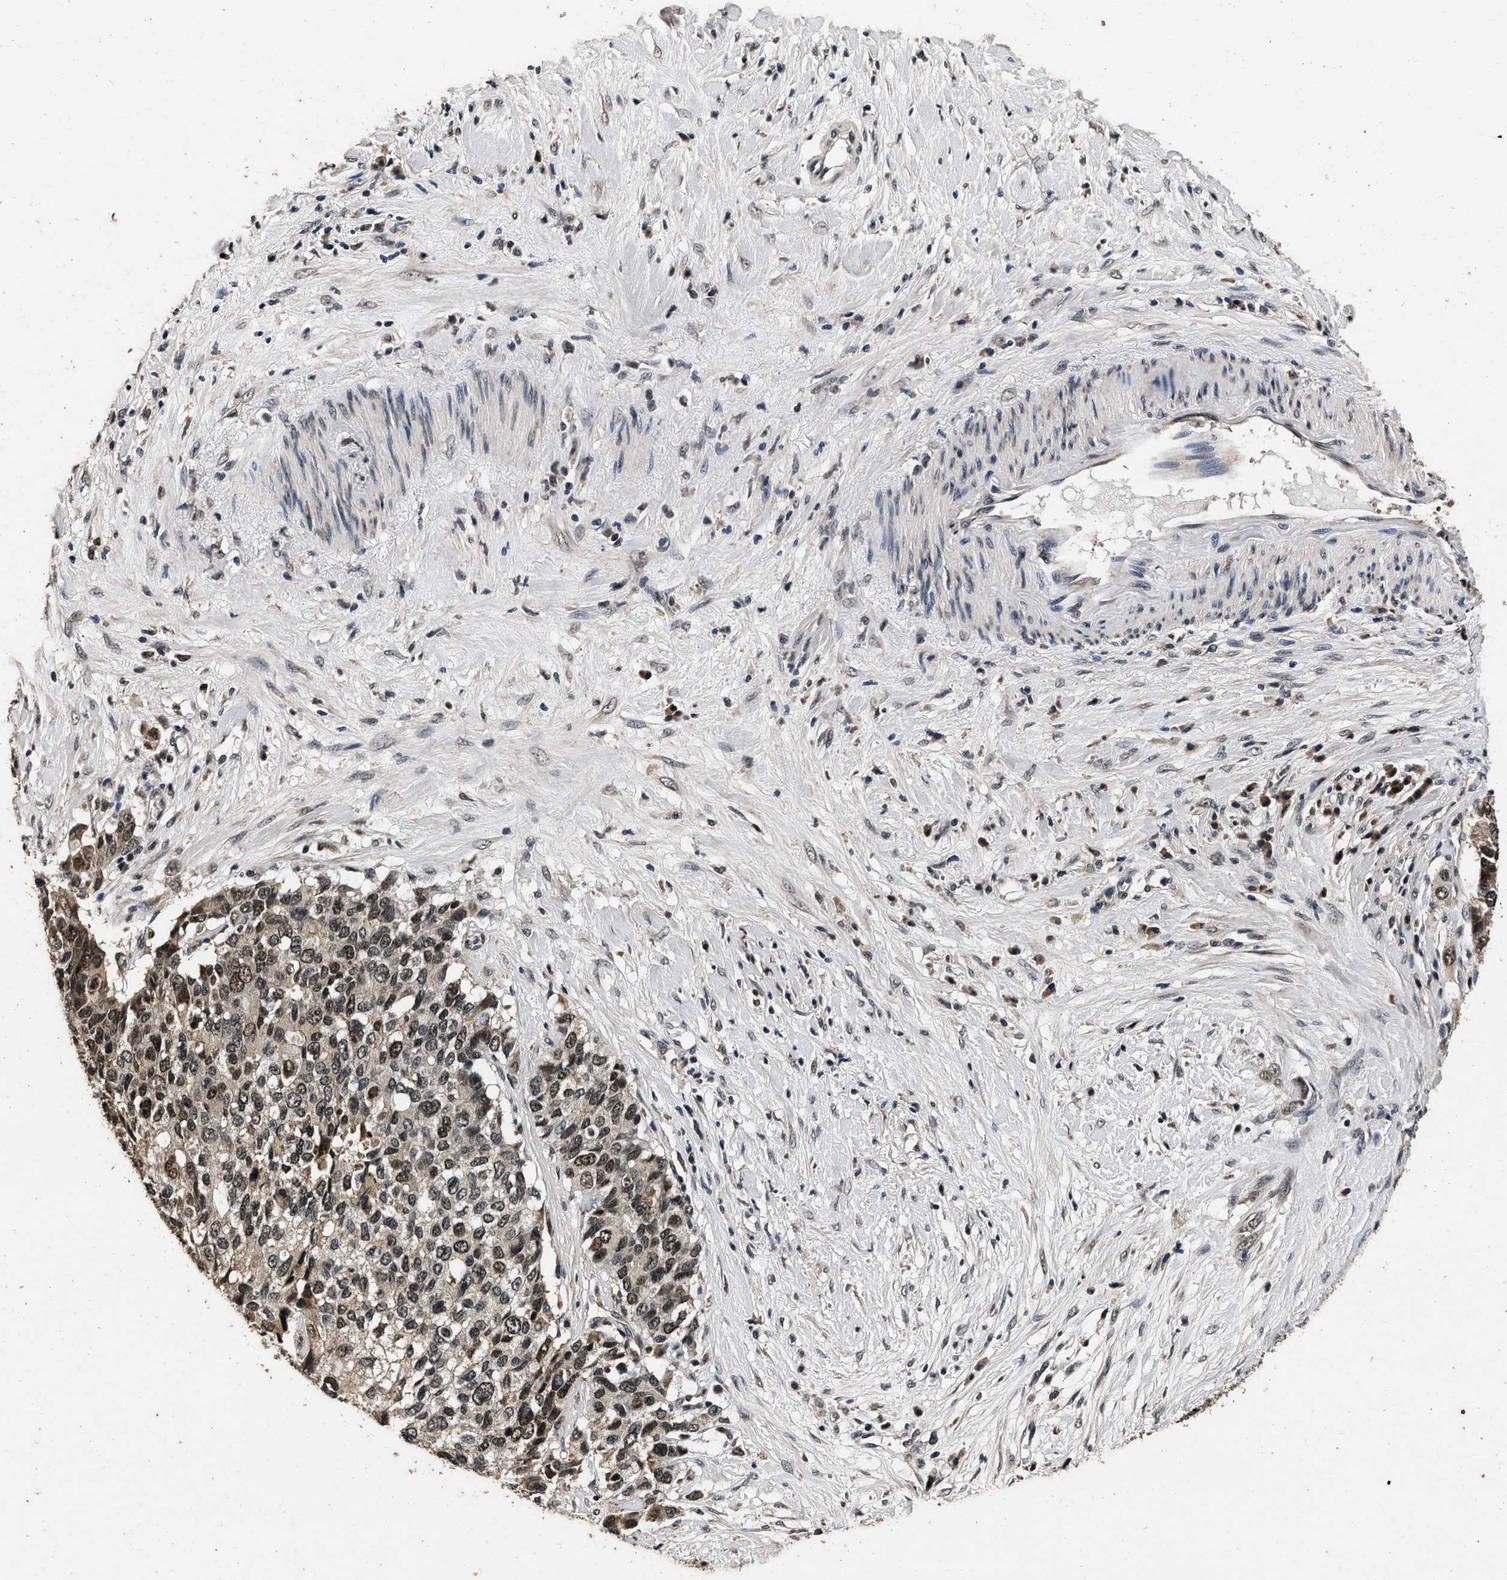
{"staining": {"intensity": "moderate", "quantity": "25%-75%", "location": "nuclear"}, "tissue": "pancreatic cancer", "cell_type": "Tumor cells", "image_type": "cancer", "snomed": [{"axis": "morphology", "description": "Adenocarcinoma, NOS"}, {"axis": "topography", "description": "Pancreas"}], "caption": "Immunohistochemistry (IHC) (DAB) staining of human pancreatic adenocarcinoma exhibits moderate nuclear protein staining in about 25%-75% of tumor cells.", "gene": "CSTF1", "patient": {"sex": "female", "age": 56}}